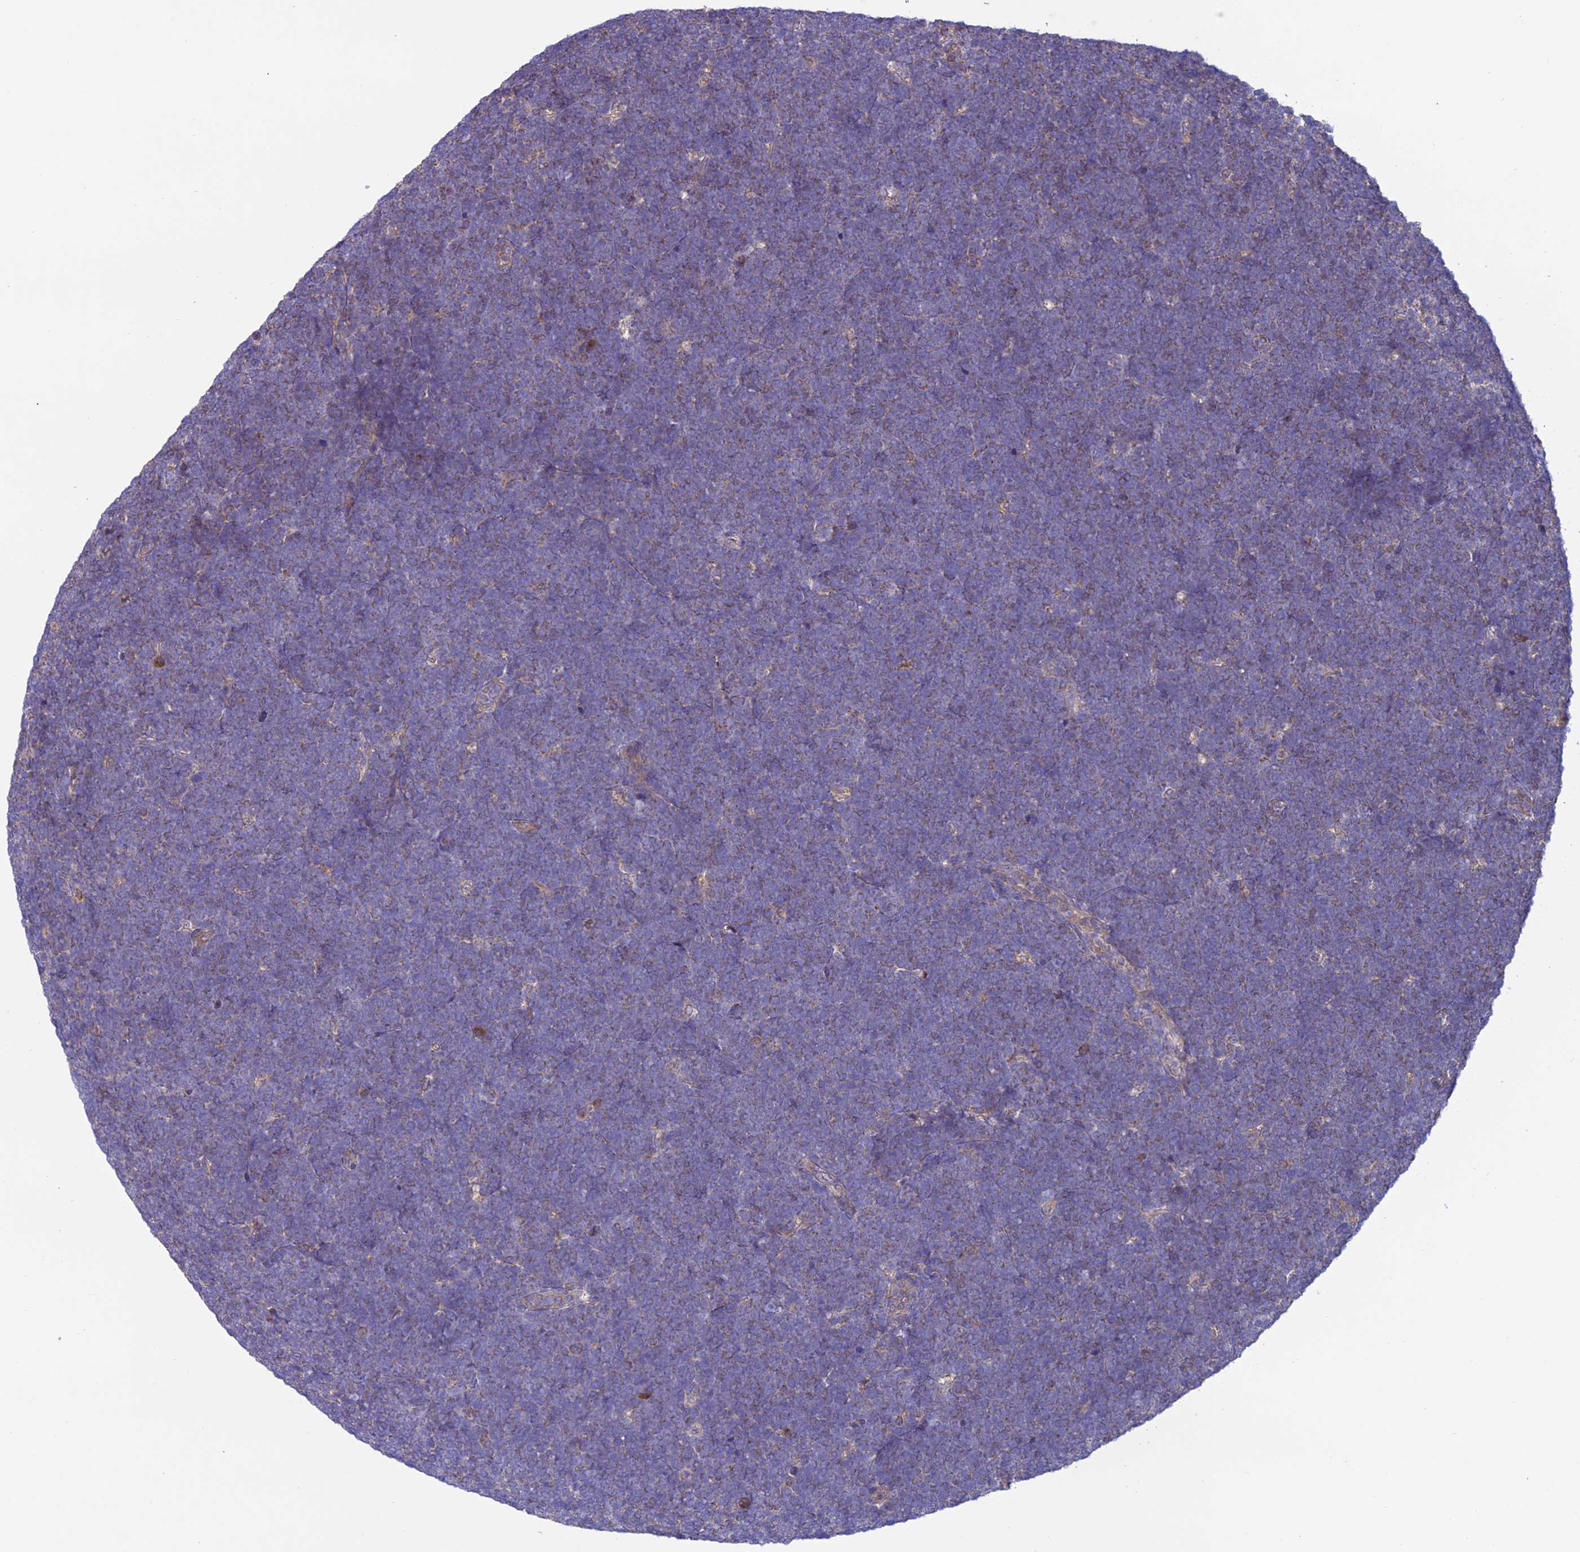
{"staining": {"intensity": "negative", "quantity": "none", "location": "none"}, "tissue": "lymphoma", "cell_type": "Tumor cells", "image_type": "cancer", "snomed": [{"axis": "morphology", "description": "Malignant lymphoma, non-Hodgkin's type, High grade"}, {"axis": "topography", "description": "Lymph node"}], "caption": "Tumor cells are negative for brown protein staining in high-grade malignant lymphoma, non-Hodgkin's type. Nuclei are stained in blue.", "gene": "NDUFAF1", "patient": {"sex": "male", "age": 13}}